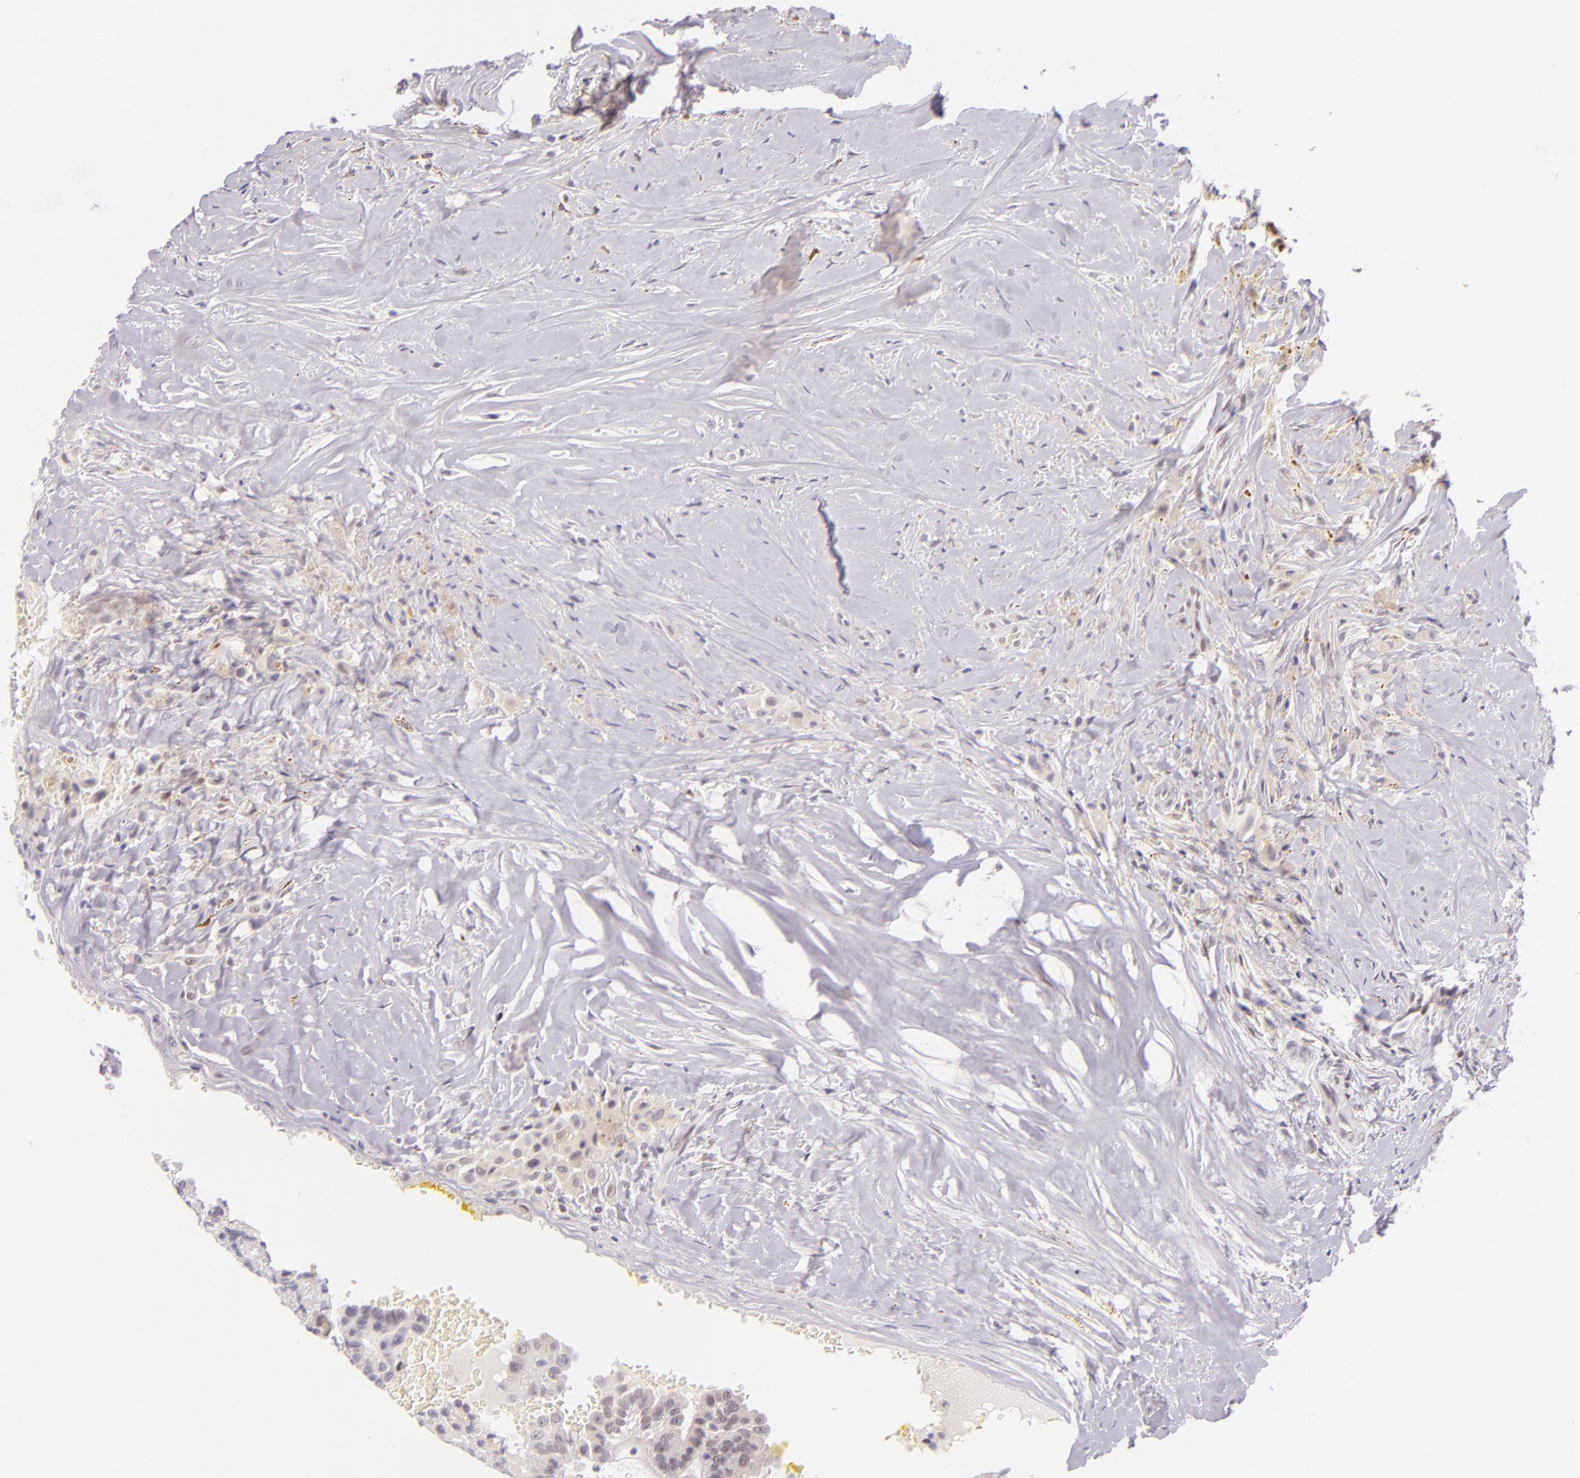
{"staining": {"intensity": "negative", "quantity": "none", "location": "none"}, "tissue": "thyroid cancer", "cell_type": "Tumor cells", "image_type": "cancer", "snomed": [{"axis": "morphology", "description": "Papillary adenocarcinoma, NOS"}, {"axis": "topography", "description": "Thyroid gland"}], "caption": "Tumor cells show no significant protein expression in thyroid cancer. (DAB (3,3'-diaminobenzidine) IHC visualized using brightfield microscopy, high magnification).", "gene": "BCL3", "patient": {"sex": "male", "age": 87}}